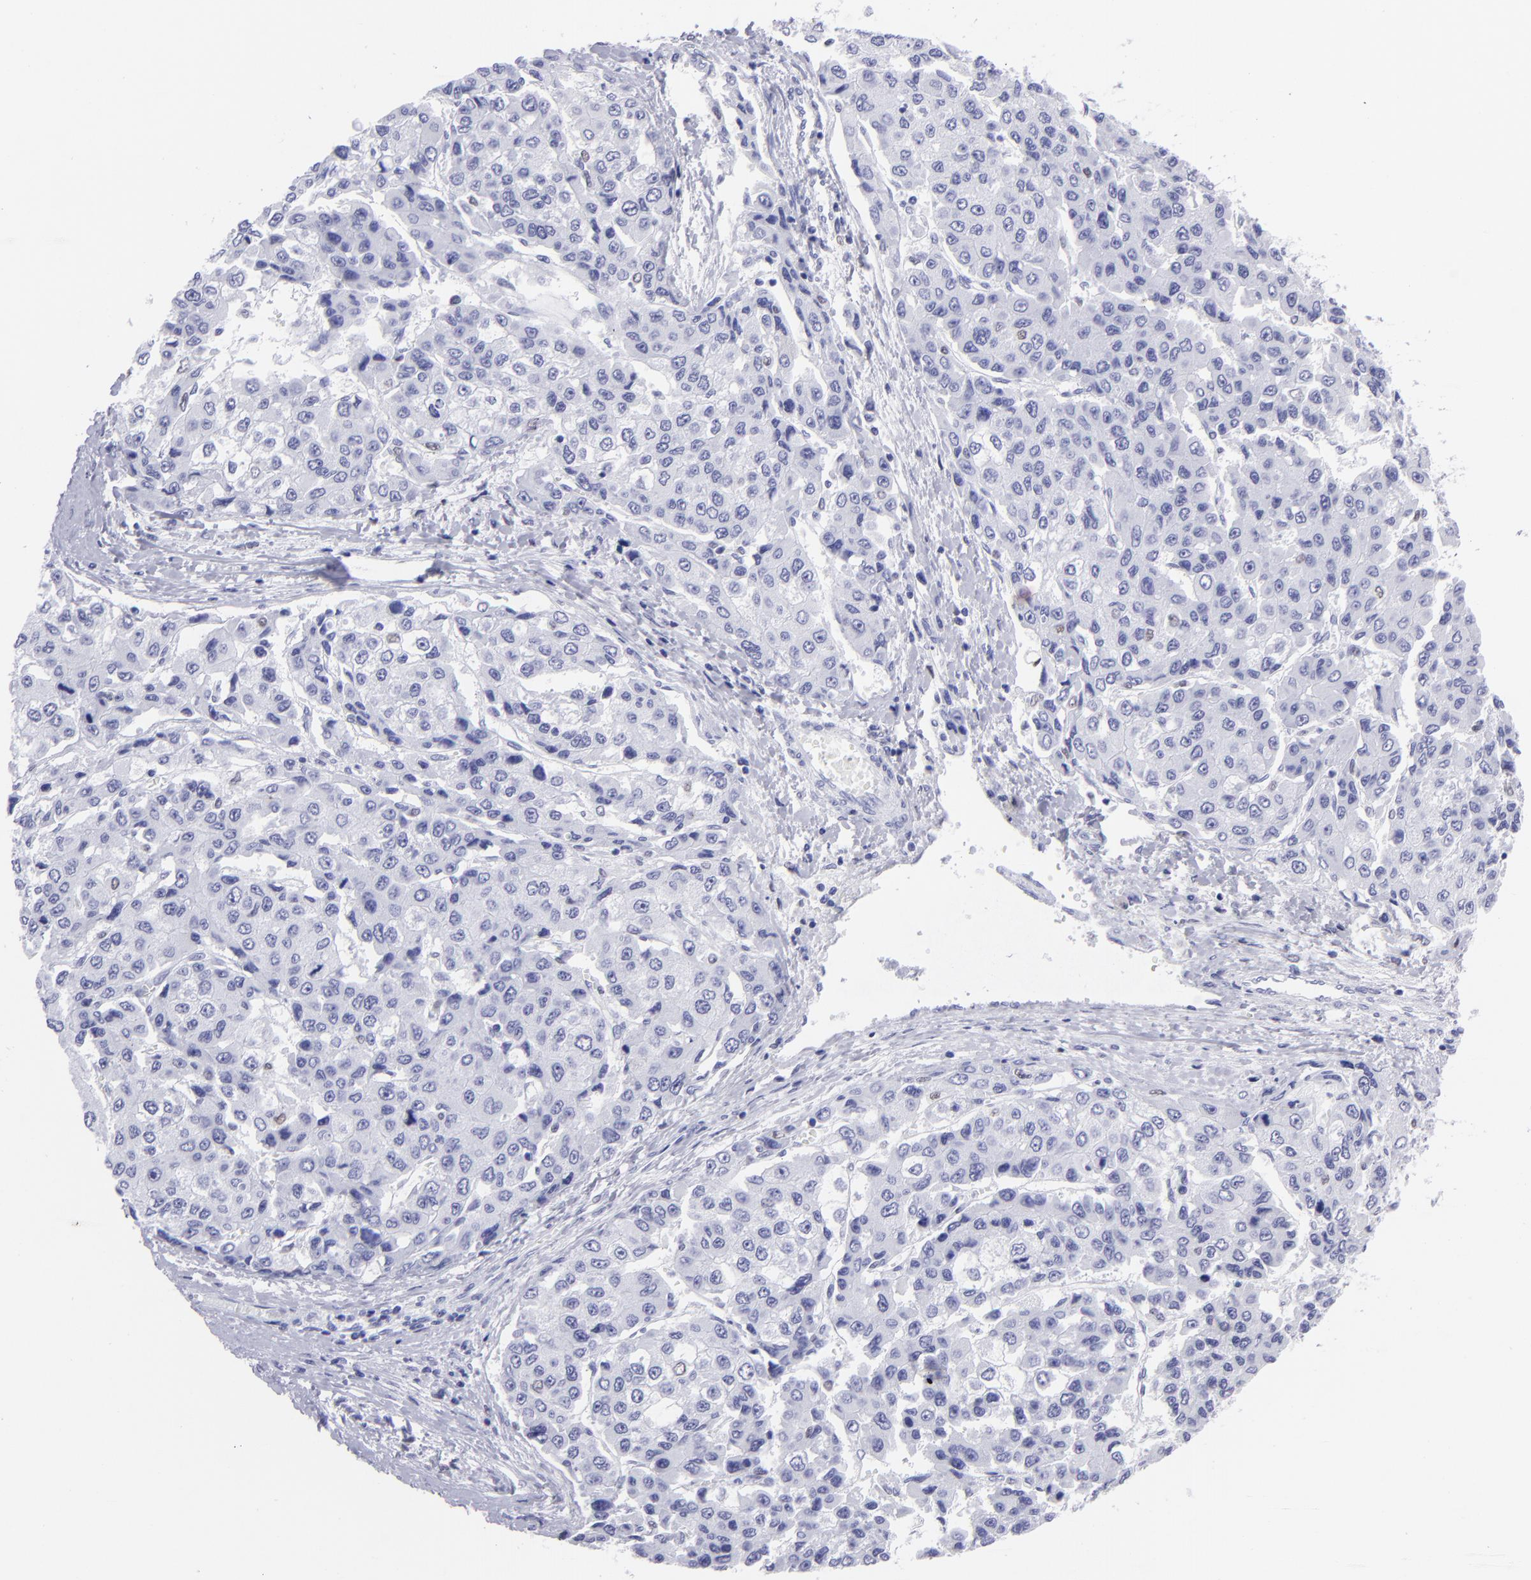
{"staining": {"intensity": "negative", "quantity": "none", "location": "none"}, "tissue": "liver cancer", "cell_type": "Tumor cells", "image_type": "cancer", "snomed": [{"axis": "morphology", "description": "Carcinoma, Hepatocellular, NOS"}, {"axis": "topography", "description": "Liver"}], "caption": "Tumor cells are negative for protein expression in human hepatocellular carcinoma (liver).", "gene": "MITF", "patient": {"sex": "female", "age": 66}}